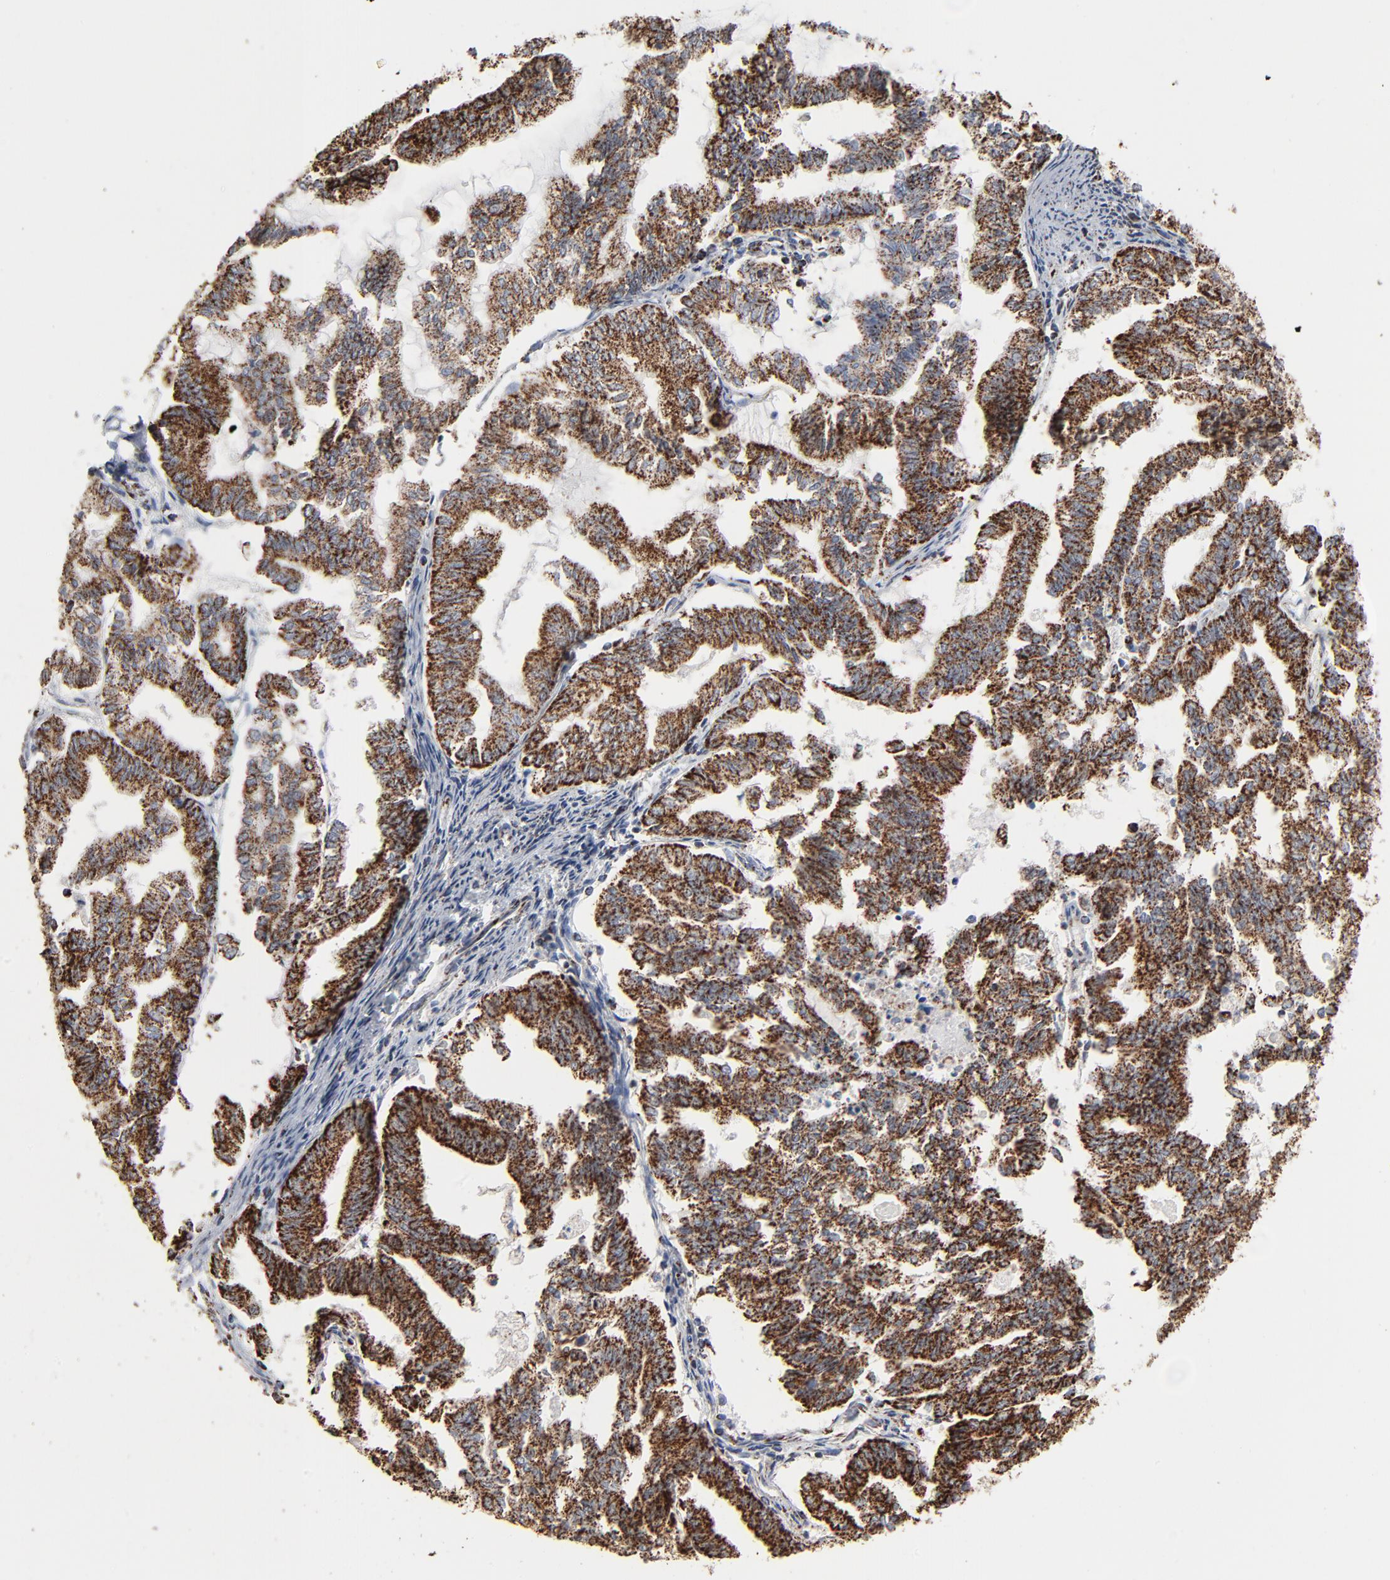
{"staining": {"intensity": "strong", "quantity": ">75%", "location": "cytoplasmic/membranous"}, "tissue": "endometrial cancer", "cell_type": "Tumor cells", "image_type": "cancer", "snomed": [{"axis": "morphology", "description": "Adenocarcinoma, NOS"}, {"axis": "topography", "description": "Endometrium"}], "caption": "About >75% of tumor cells in human endometrial adenocarcinoma show strong cytoplasmic/membranous protein expression as visualized by brown immunohistochemical staining.", "gene": "UQCRC1", "patient": {"sex": "female", "age": 79}}